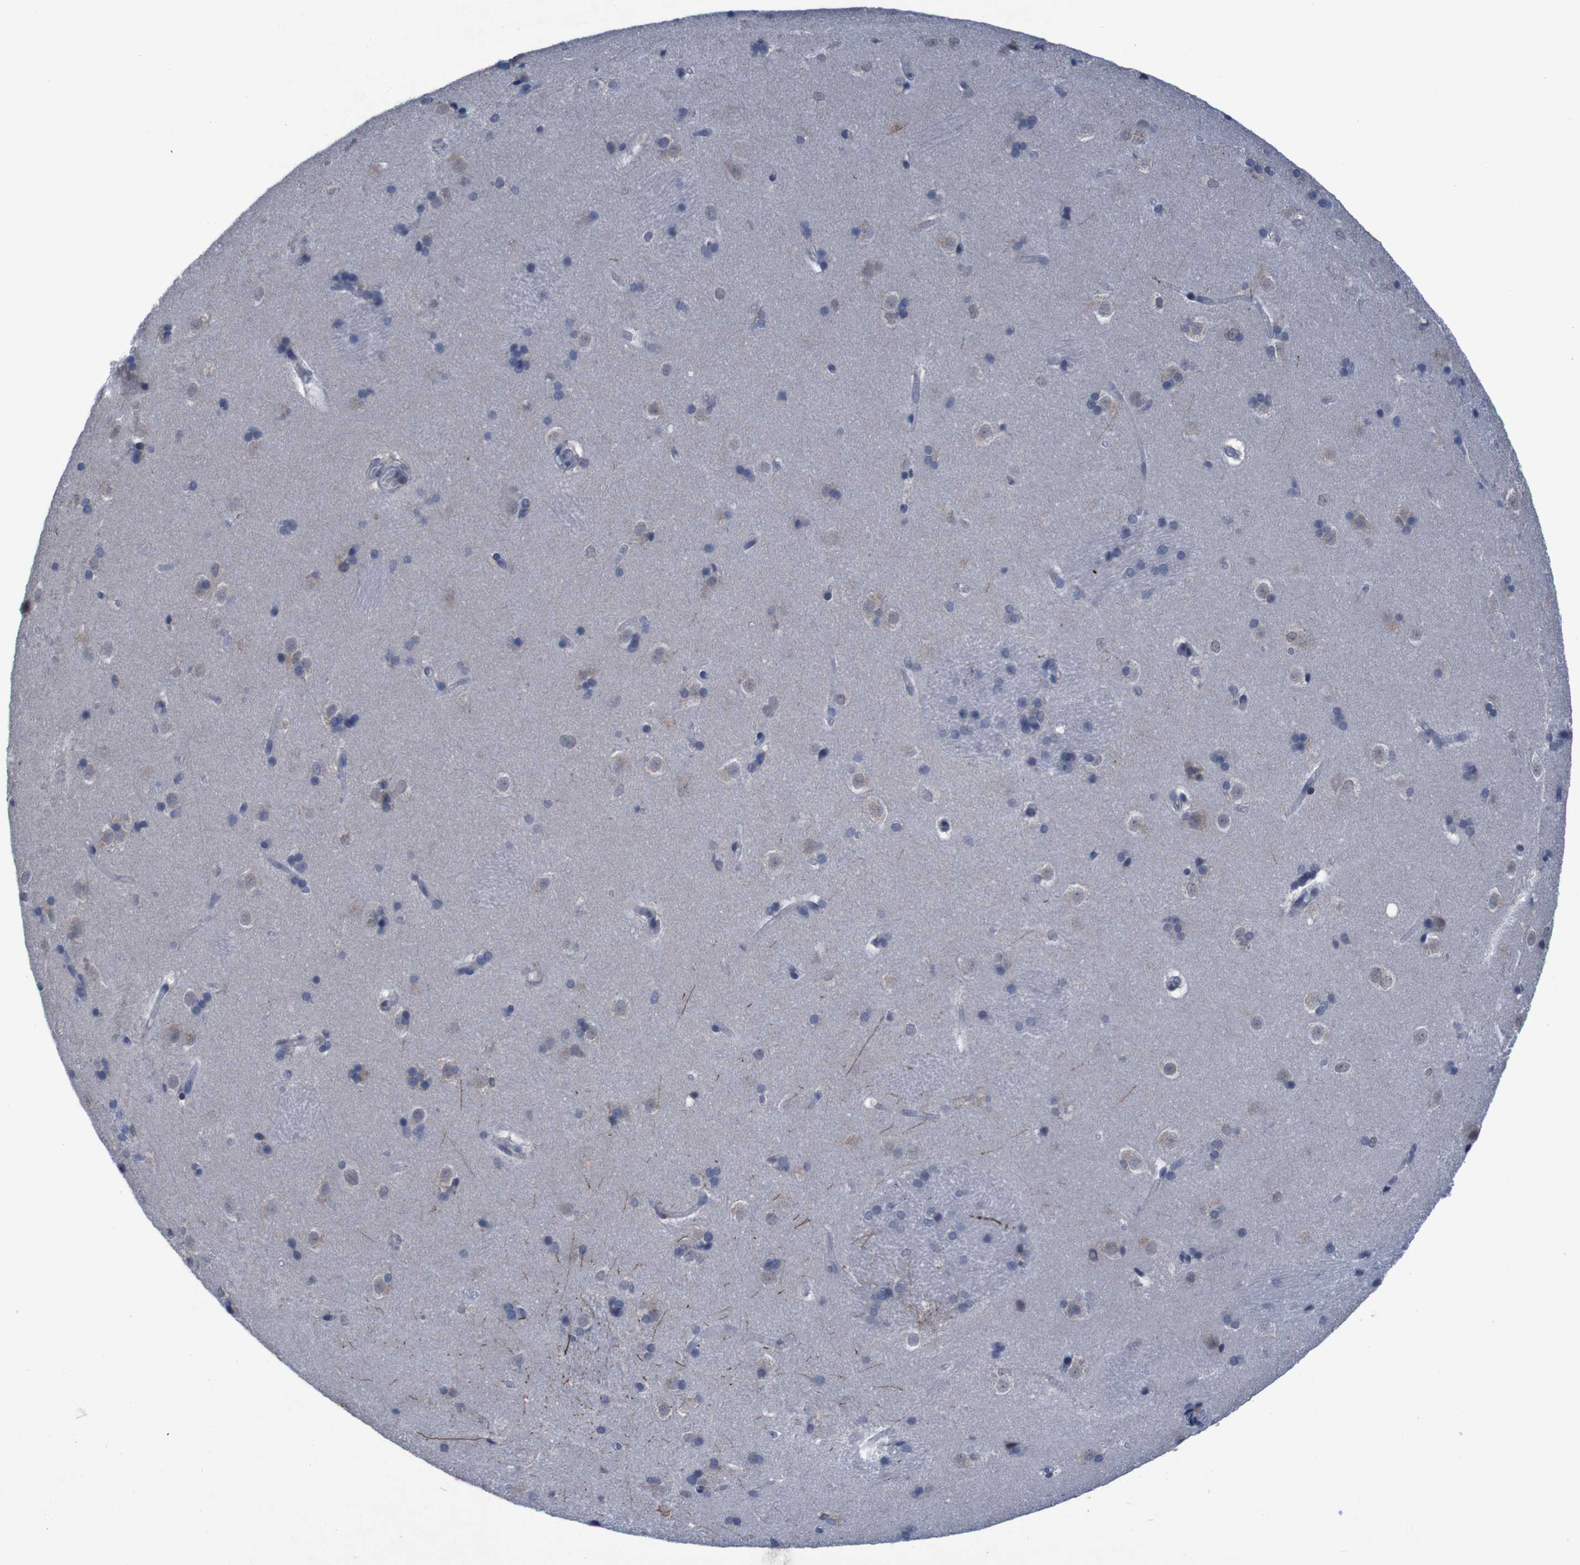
{"staining": {"intensity": "weak", "quantity": "<25%", "location": "cytoplasmic/membranous"}, "tissue": "caudate", "cell_type": "Glial cells", "image_type": "normal", "snomed": [{"axis": "morphology", "description": "Normal tissue, NOS"}, {"axis": "topography", "description": "Lateral ventricle wall"}], "caption": "Immunohistochemistry micrograph of unremarkable caudate: human caudate stained with DAB demonstrates no significant protein staining in glial cells.", "gene": "CLDN18", "patient": {"sex": "female", "age": 19}}